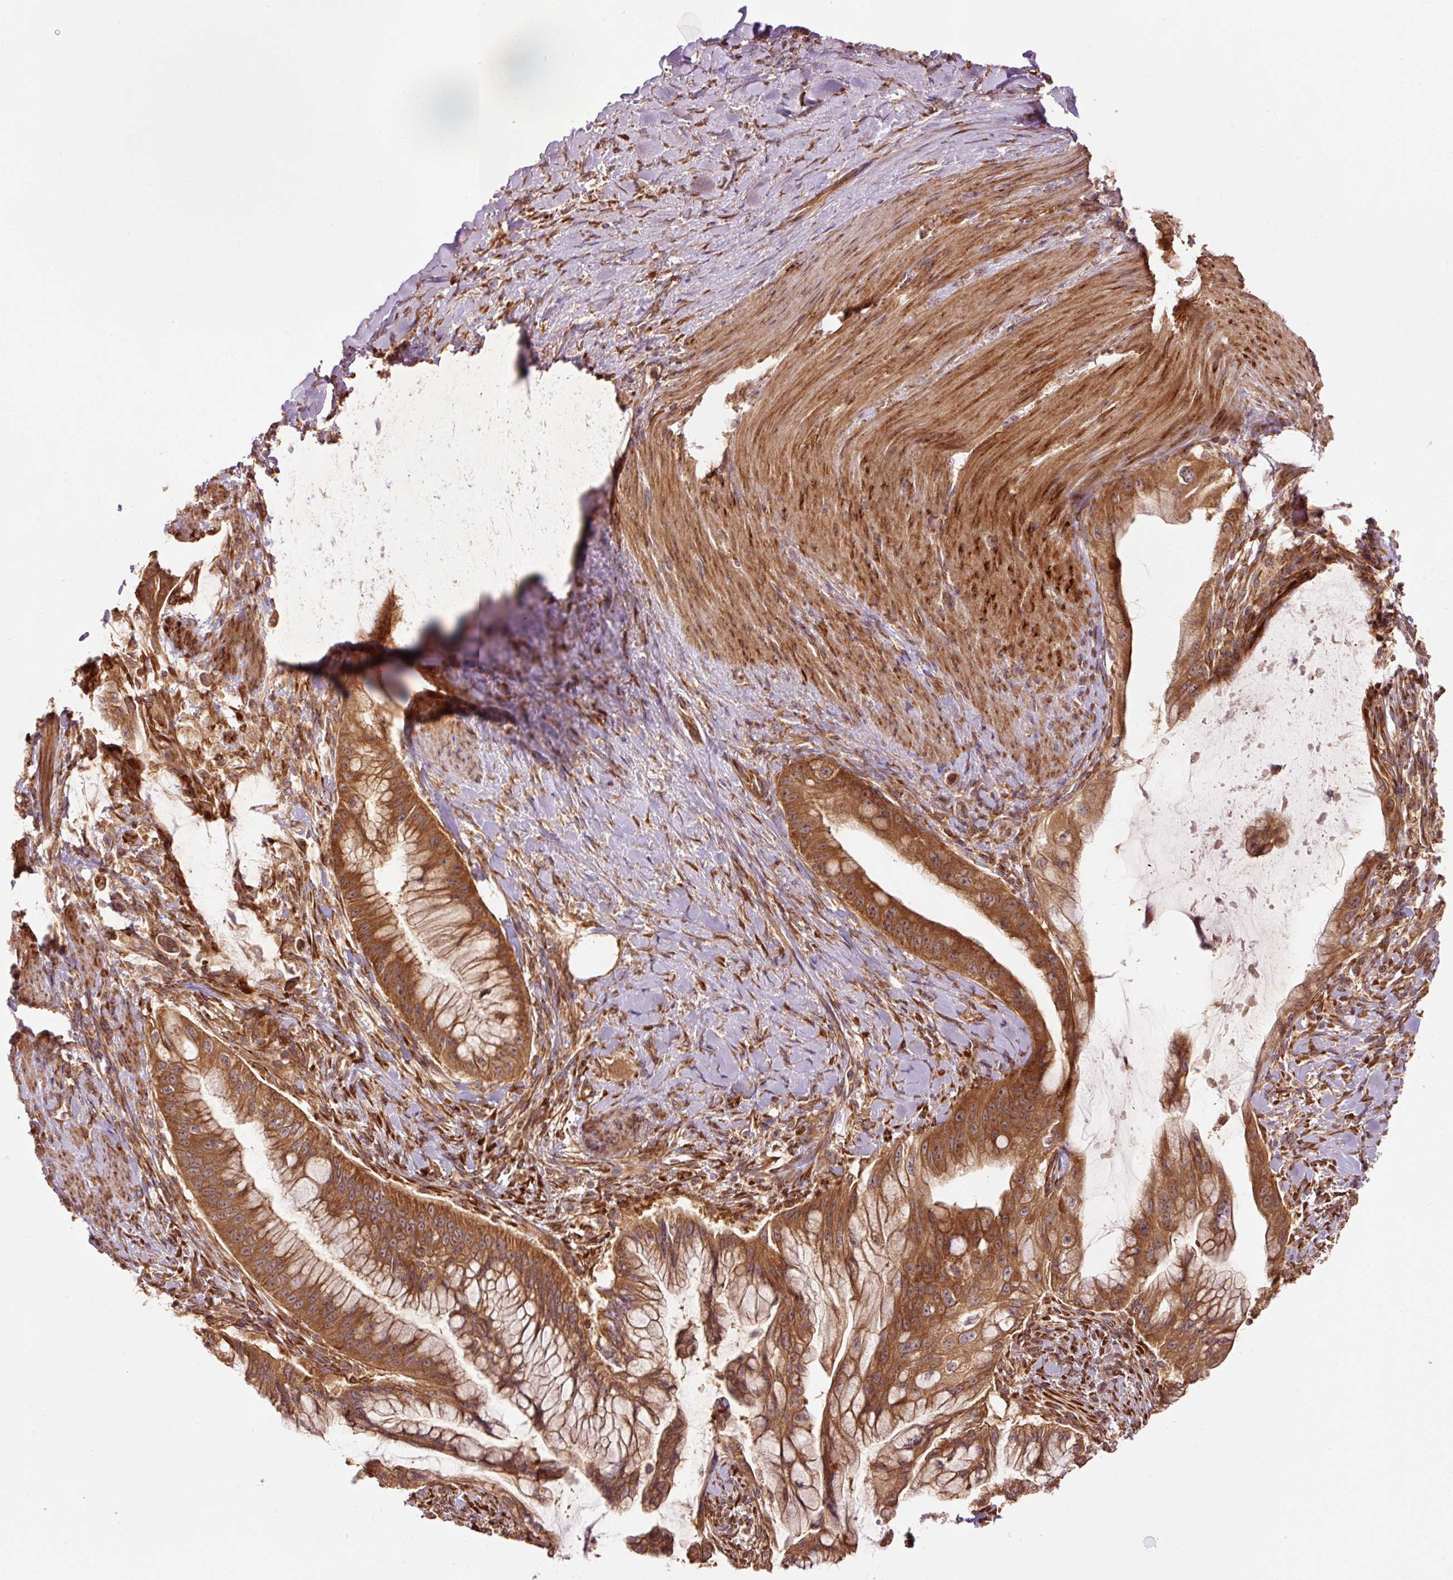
{"staining": {"intensity": "moderate", "quantity": ">75%", "location": "cytoplasmic/membranous"}, "tissue": "pancreatic cancer", "cell_type": "Tumor cells", "image_type": "cancer", "snomed": [{"axis": "morphology", "description": "Adenocarcinoma, NOS"}, {"axis": "topography", "description": "Pancreas"}], "caption": "Human pancreatic adenocarcinoma stained with a protein marker displays moderate staining in tumor cells.", "gene": "PDAP1", "patient": {"sex": "male", "age": 48}}